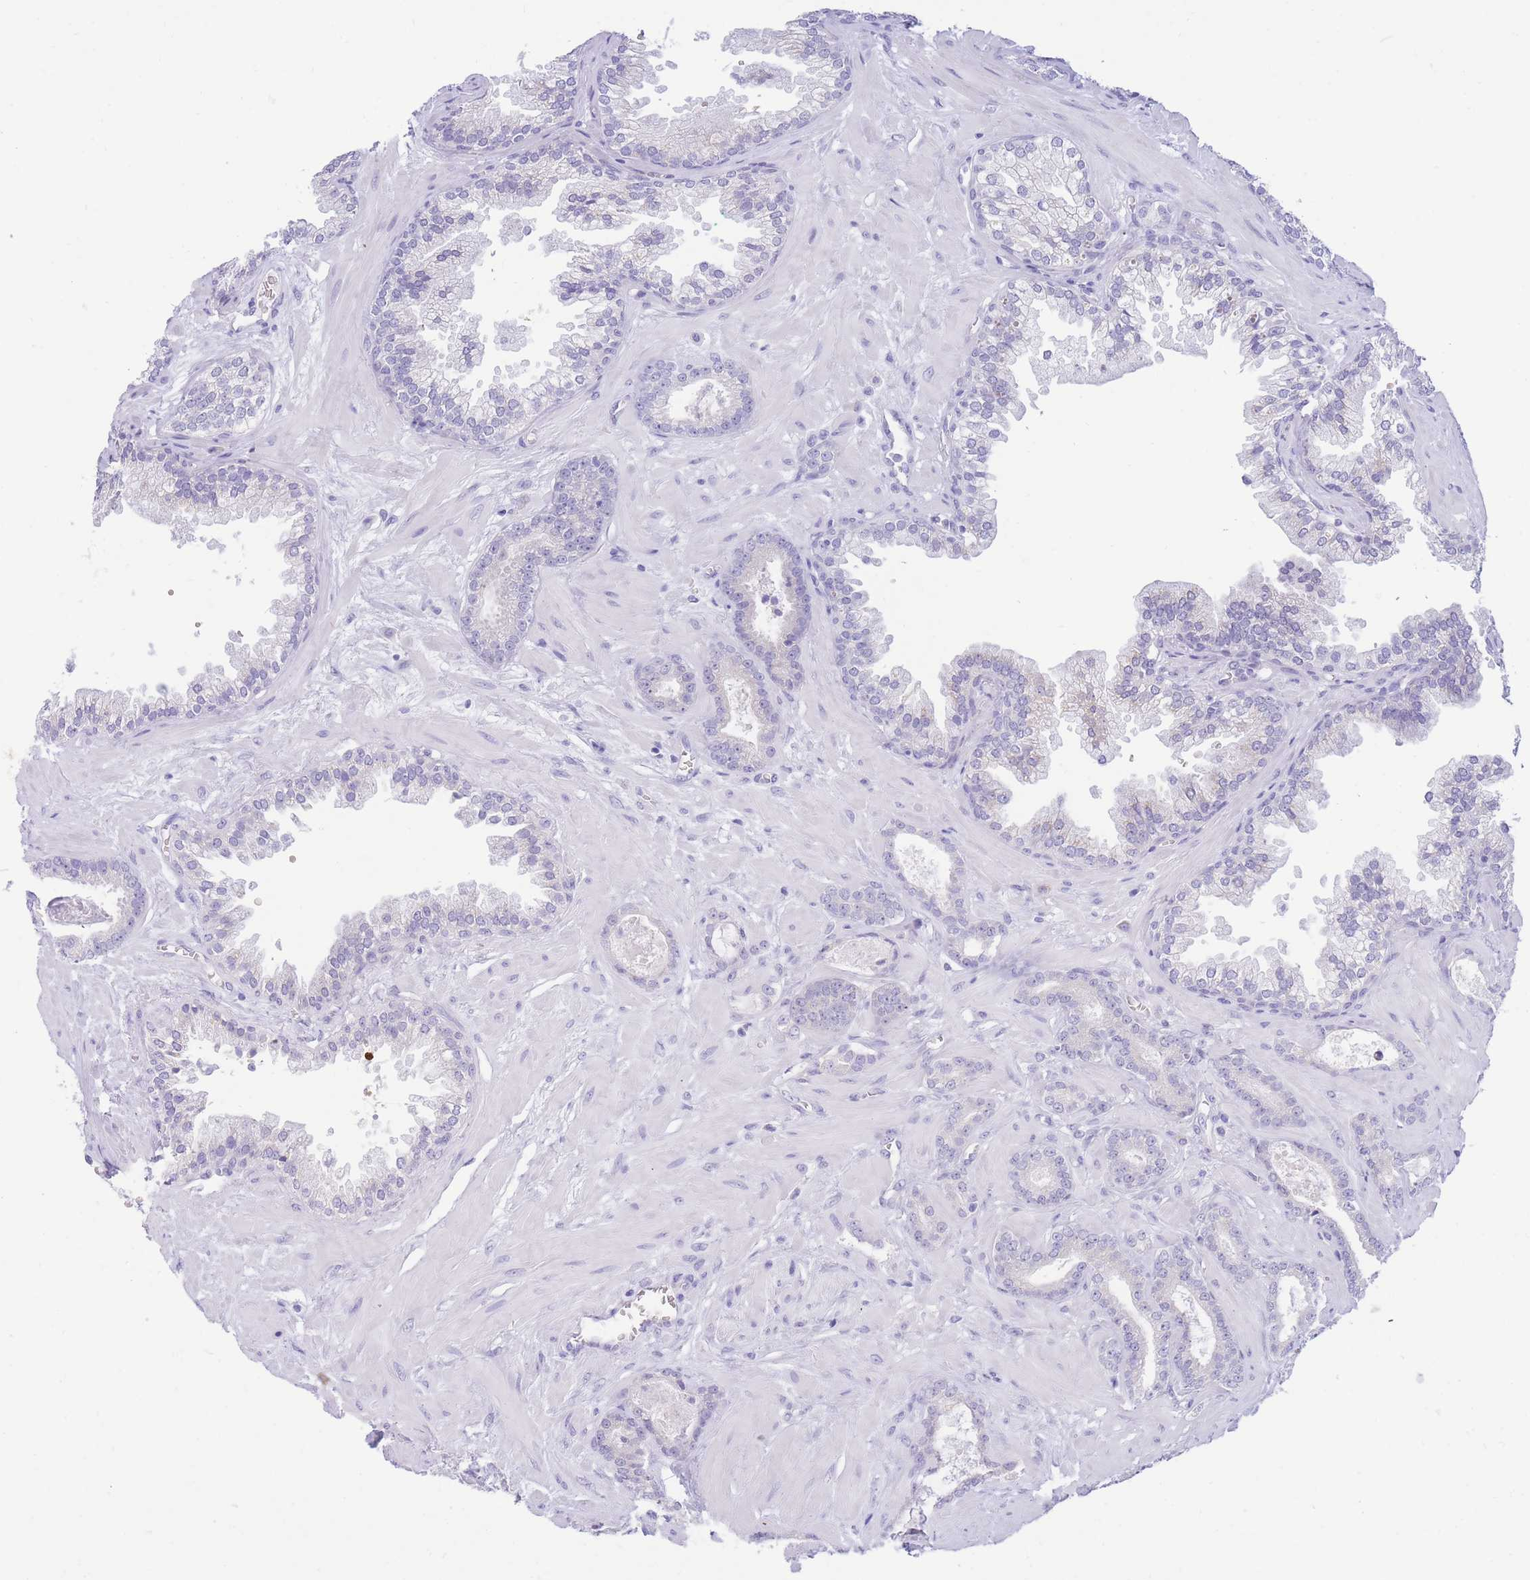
{"staining": {"intensity": "negative", "quantity": "none", "location": "none"}, "tissue": "prostate cancer", "cell_type": "Tumor cells", "image_type": "cancer", "snomed": [{"axis": "morphology", "description": "Adenocarcinoma, Low grade"}, {"axis": "topography", "description": "Prostate"}], "caption": "Immunohistochemical staining of human prostate cancer shows no significant positivity in tumor cells.", "gene": "SSUH2", "patient": {"sex": "male", "age": 60}}